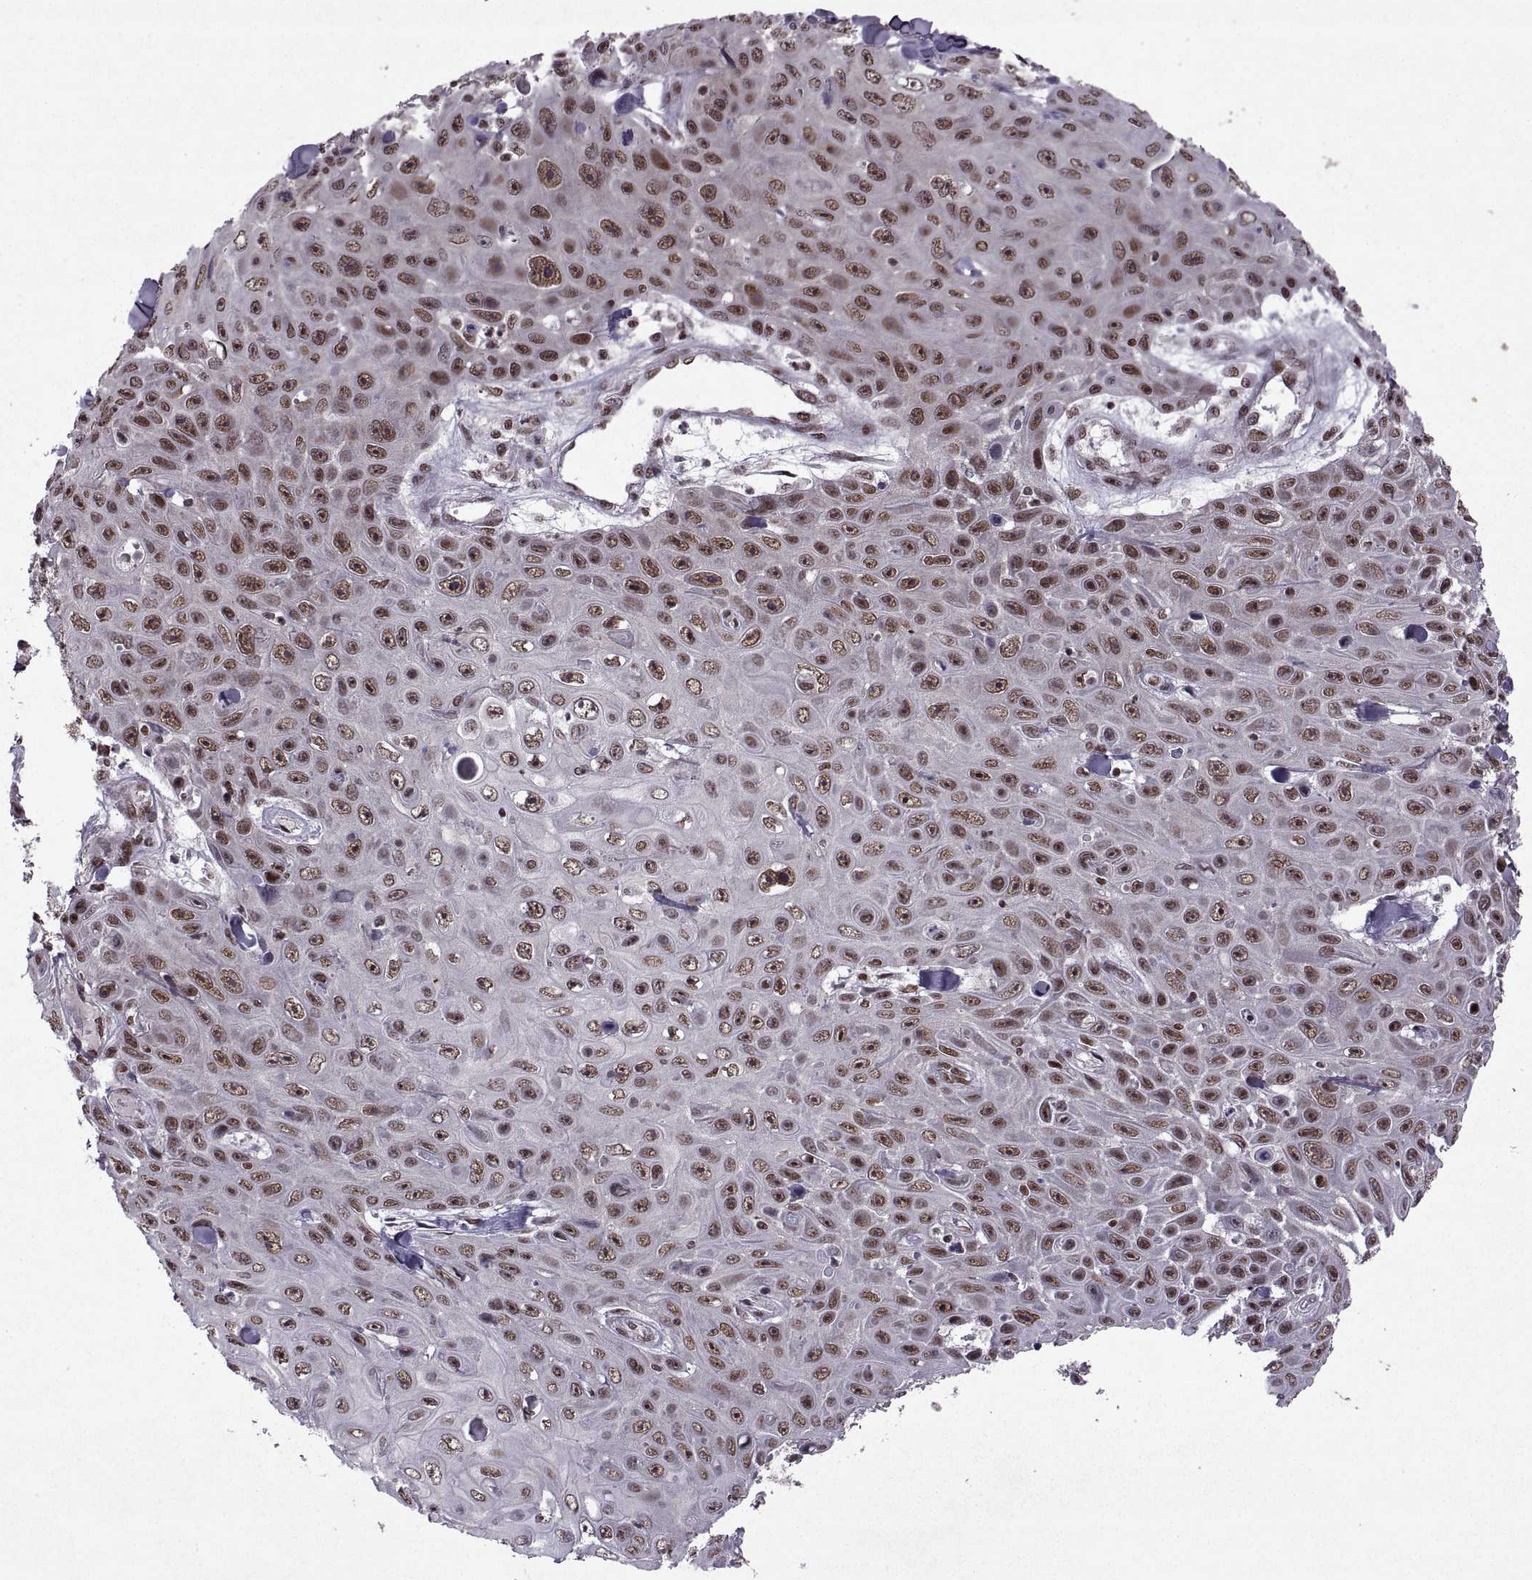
{"staining": {"intensity": "strong", "quantity": ">75%", "location": "nuclear"}, "tissue": "skin cancer", "cell_type": "Tumor cells", "image_type": "cancer", "snomed": [{"axis": "morphology", "description": "Squamous cell carcinoma, NOS"}, {"axis": "topography", "description": "Skin"}], "caption": "Brown immunohistochemical staining in human skin squamous cell carcinoma reveals strong nuclear expression in about >75% of tumor cells.", "gene": "MT1E", "patient": {"sex": "male", "age": 82}}